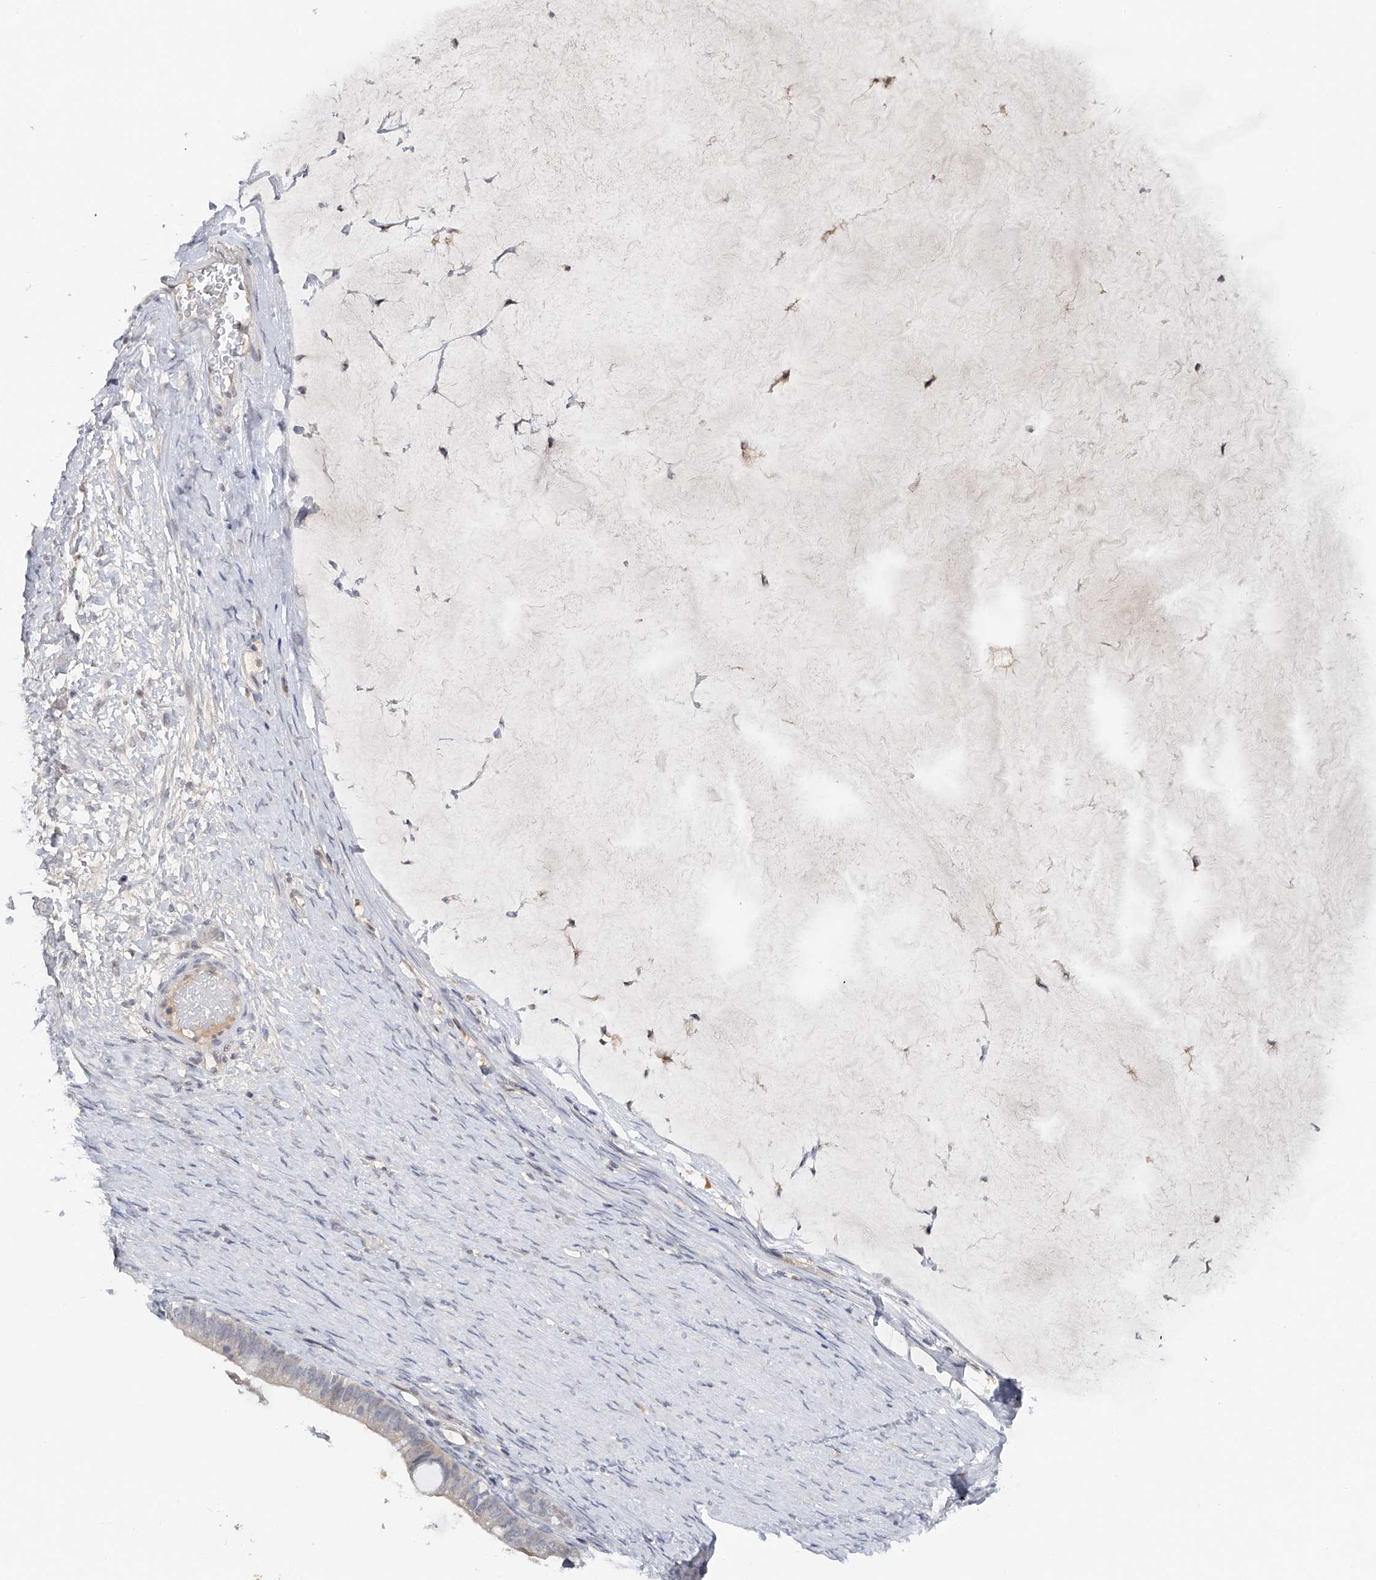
{"staining": {"intensity": "weak", "quantity": "<25%", "location": "cytoplasmic/membranous"}, "tissue": "ovarian cancer", "cell_type": "Tumor cells", "image_type": "cancer", "snomed": [{"axis": "morphology", "description": "Cystadenocarcinoma, mucinous, NOS"}, {"axis": "topography", "description": "Ovary"}], "caption": "There is no significant positivity in tumor cells of ovarian cancer (mucinous cystadenocarcinoma).", "gene": "DDX43", "patient": {"sex": "female", "age": 61}}